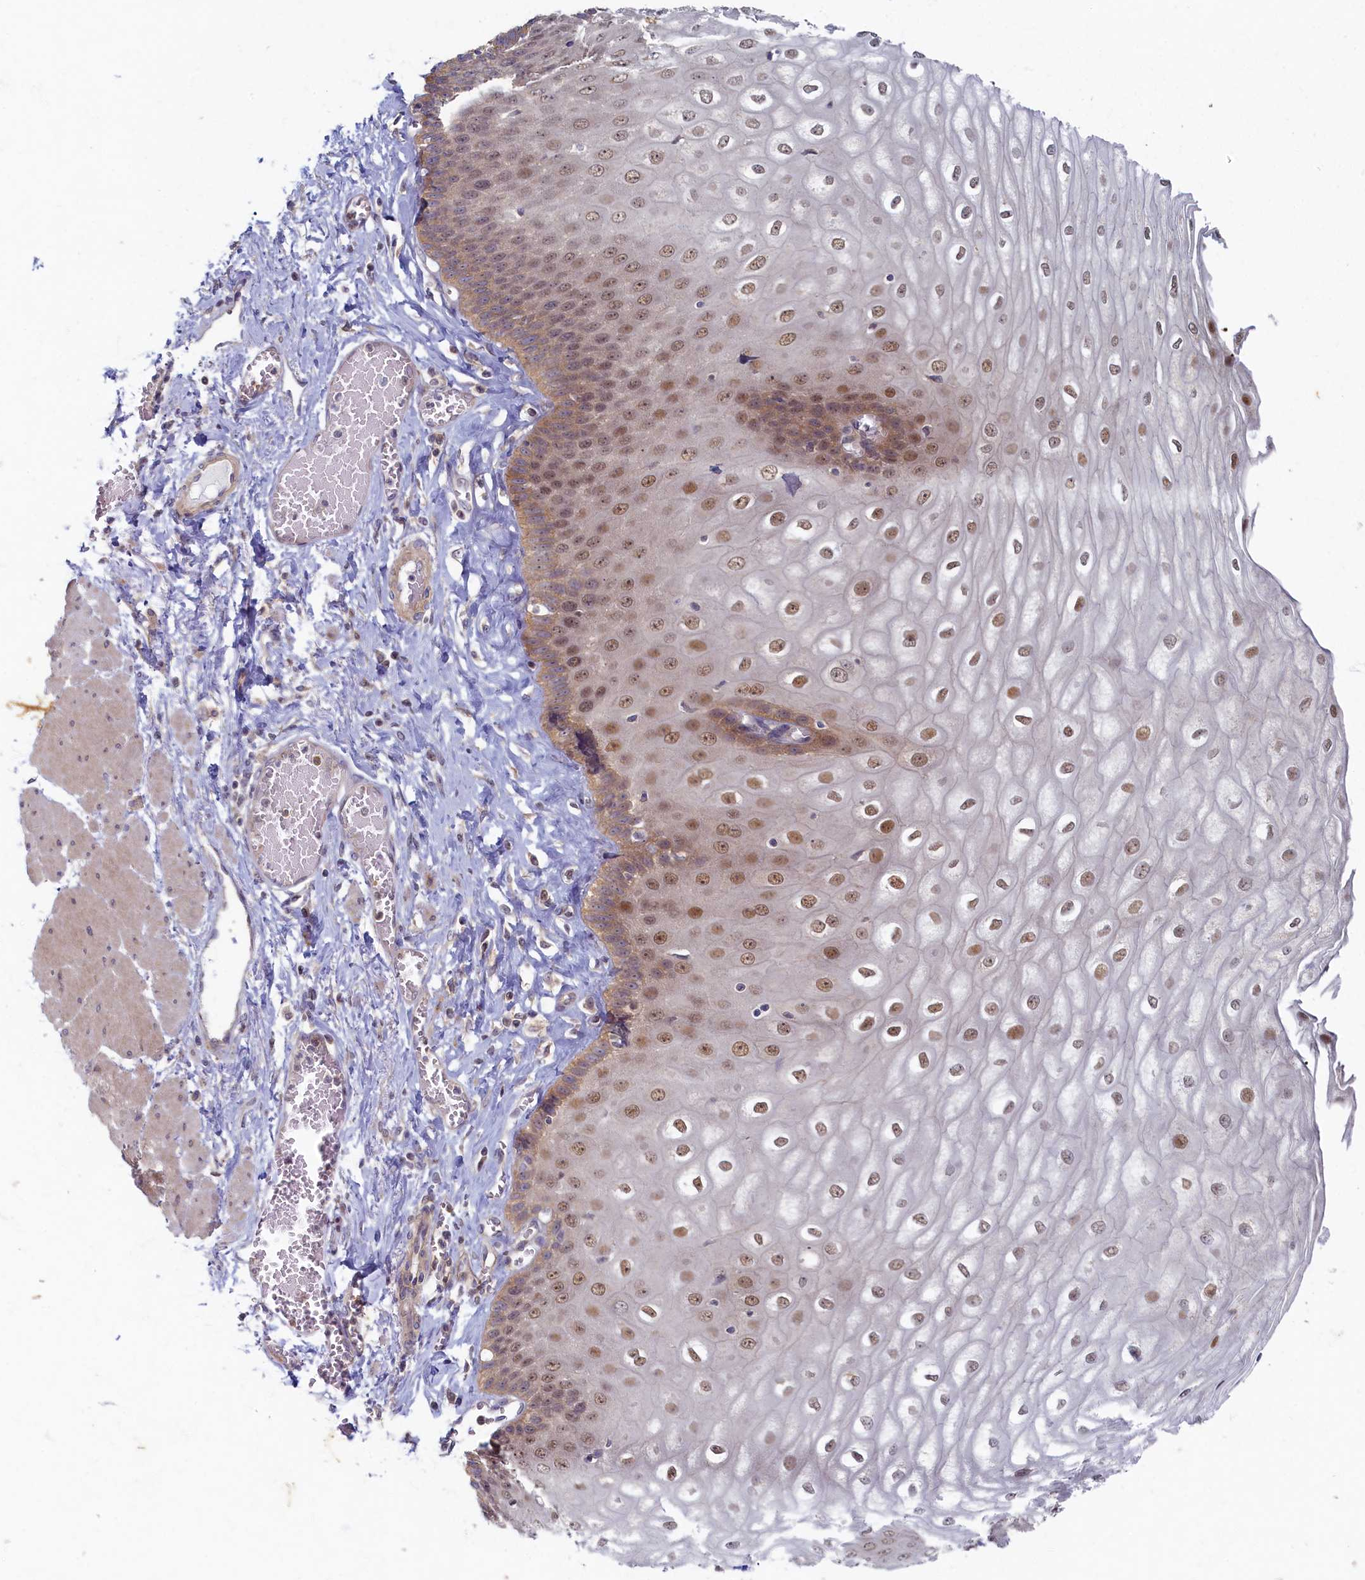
{"staining": {"intensity": "moderate", "quantity": "25%-75%", "location": "cytoplasmic/membranous,nuclear"}, "tissue": "esophagus", "cell_type": "Squamous epithelial cells", "image_type": "normal", "snomed": [{"axis": "morphology", "description": "Normal tissue, NOS"}, {"axis": "topography", "description": "Esophagus"}], "caption": "Protein analysis of unremarkable esophagus demonstrates moderate cytoplasmic/membranous,nuclear positivity in about 25%-75% of squamous epithelial cells.", "gene": "WDR59", "patient": {"sex": "male", "age": 60}}